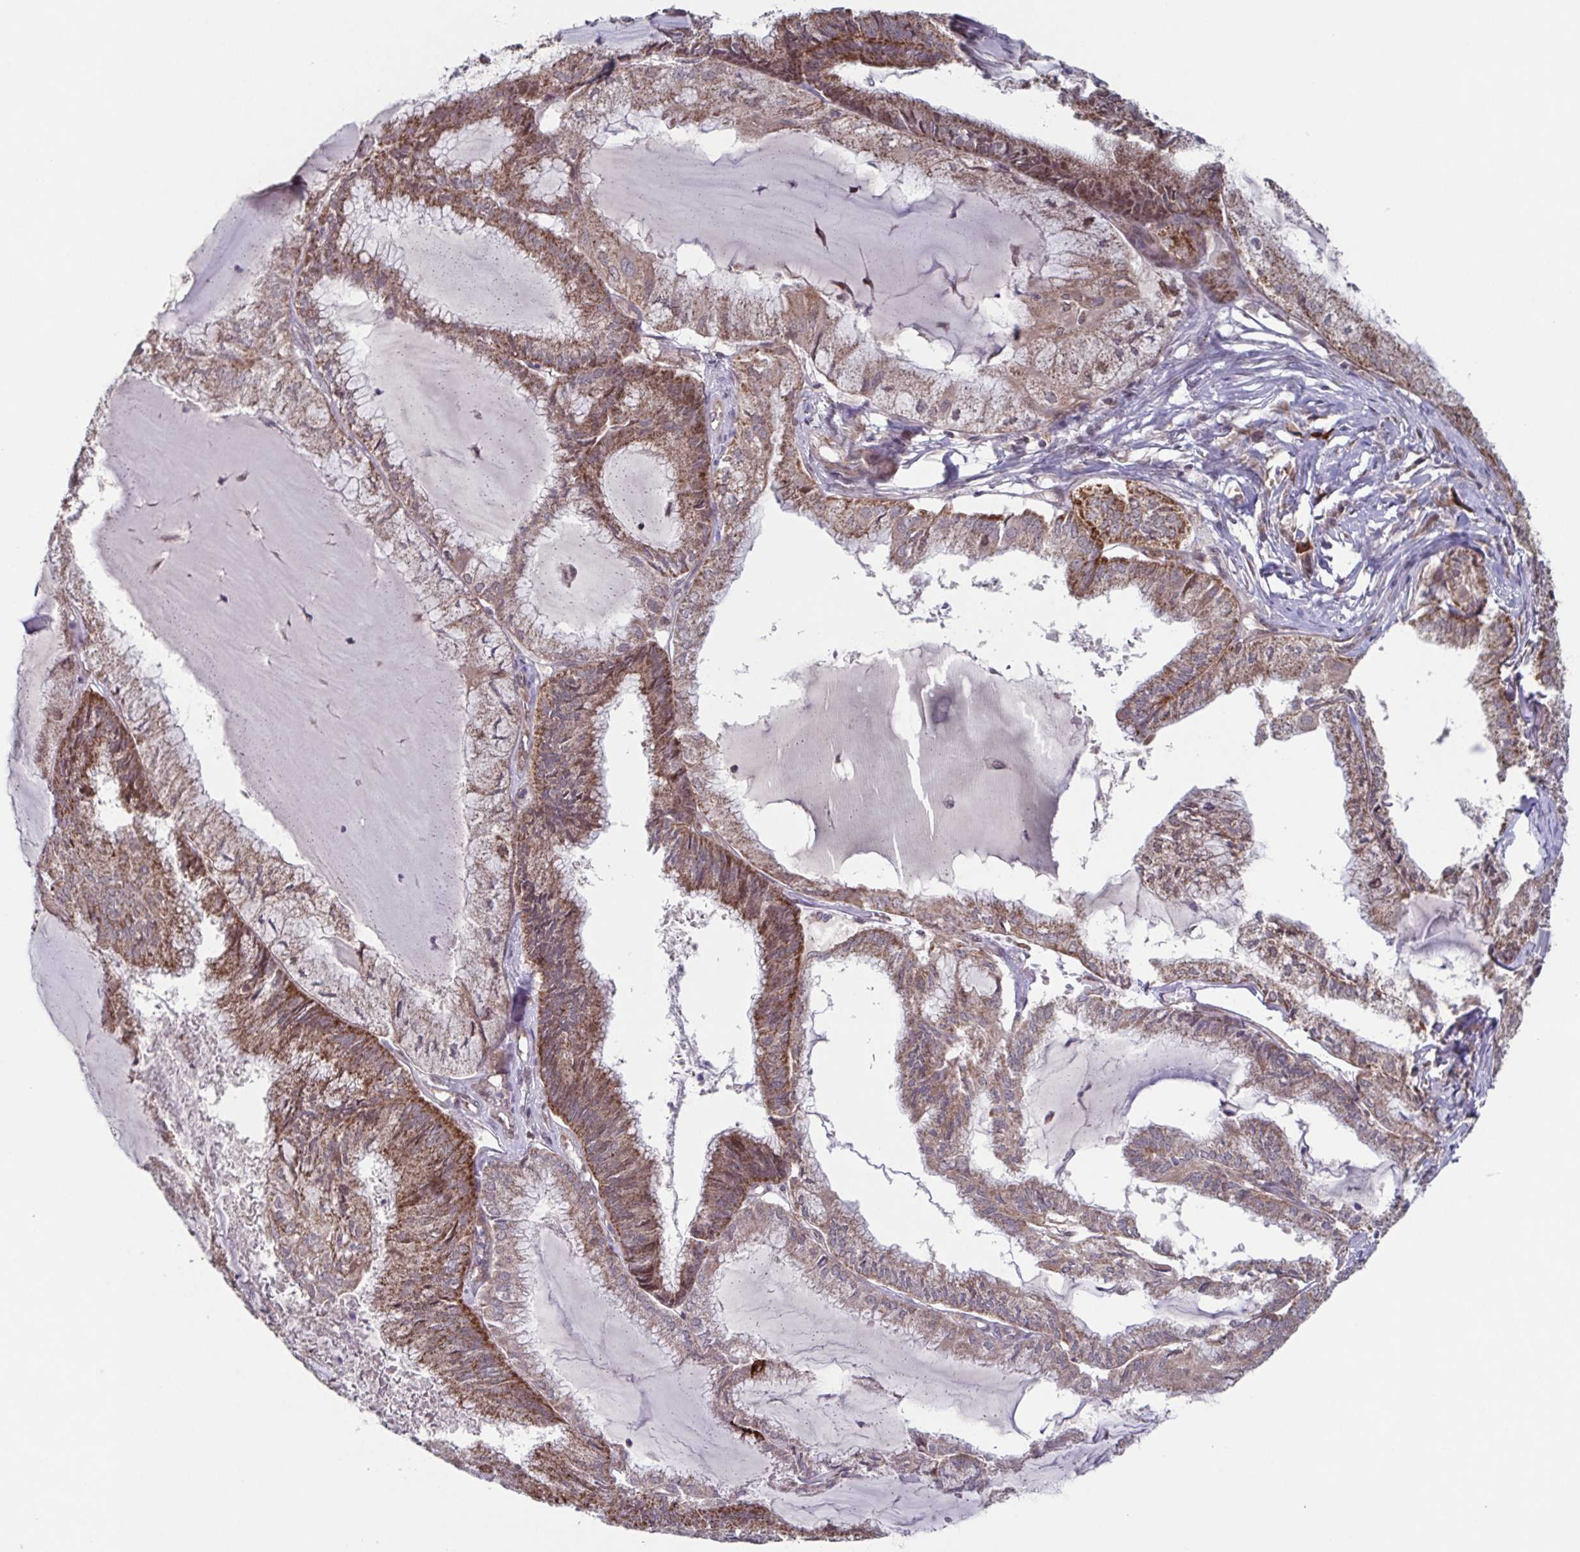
{"staining": {"intensity": "moderate", "quantity": ">75%", "location": "cytoplasmic/membranous,nuclear"}, "tissue": "endometrial cancer", "cell_type": "Tumor cells", "image_type": "cancer", "snomed": [{"axis": "morphology", "description": "Carcinoma, NOS"}, {"axis": "topography", "description": "Endometrium"}], "caption": "Human endometrial cancer stained for a protein (brown) reveals moderate cytoplasmic/membranous and nuclear positive positivity in approximately >75% of tumor cells.", "gene": "TTC19", "patient": {"sex": "female", "age": 62}}